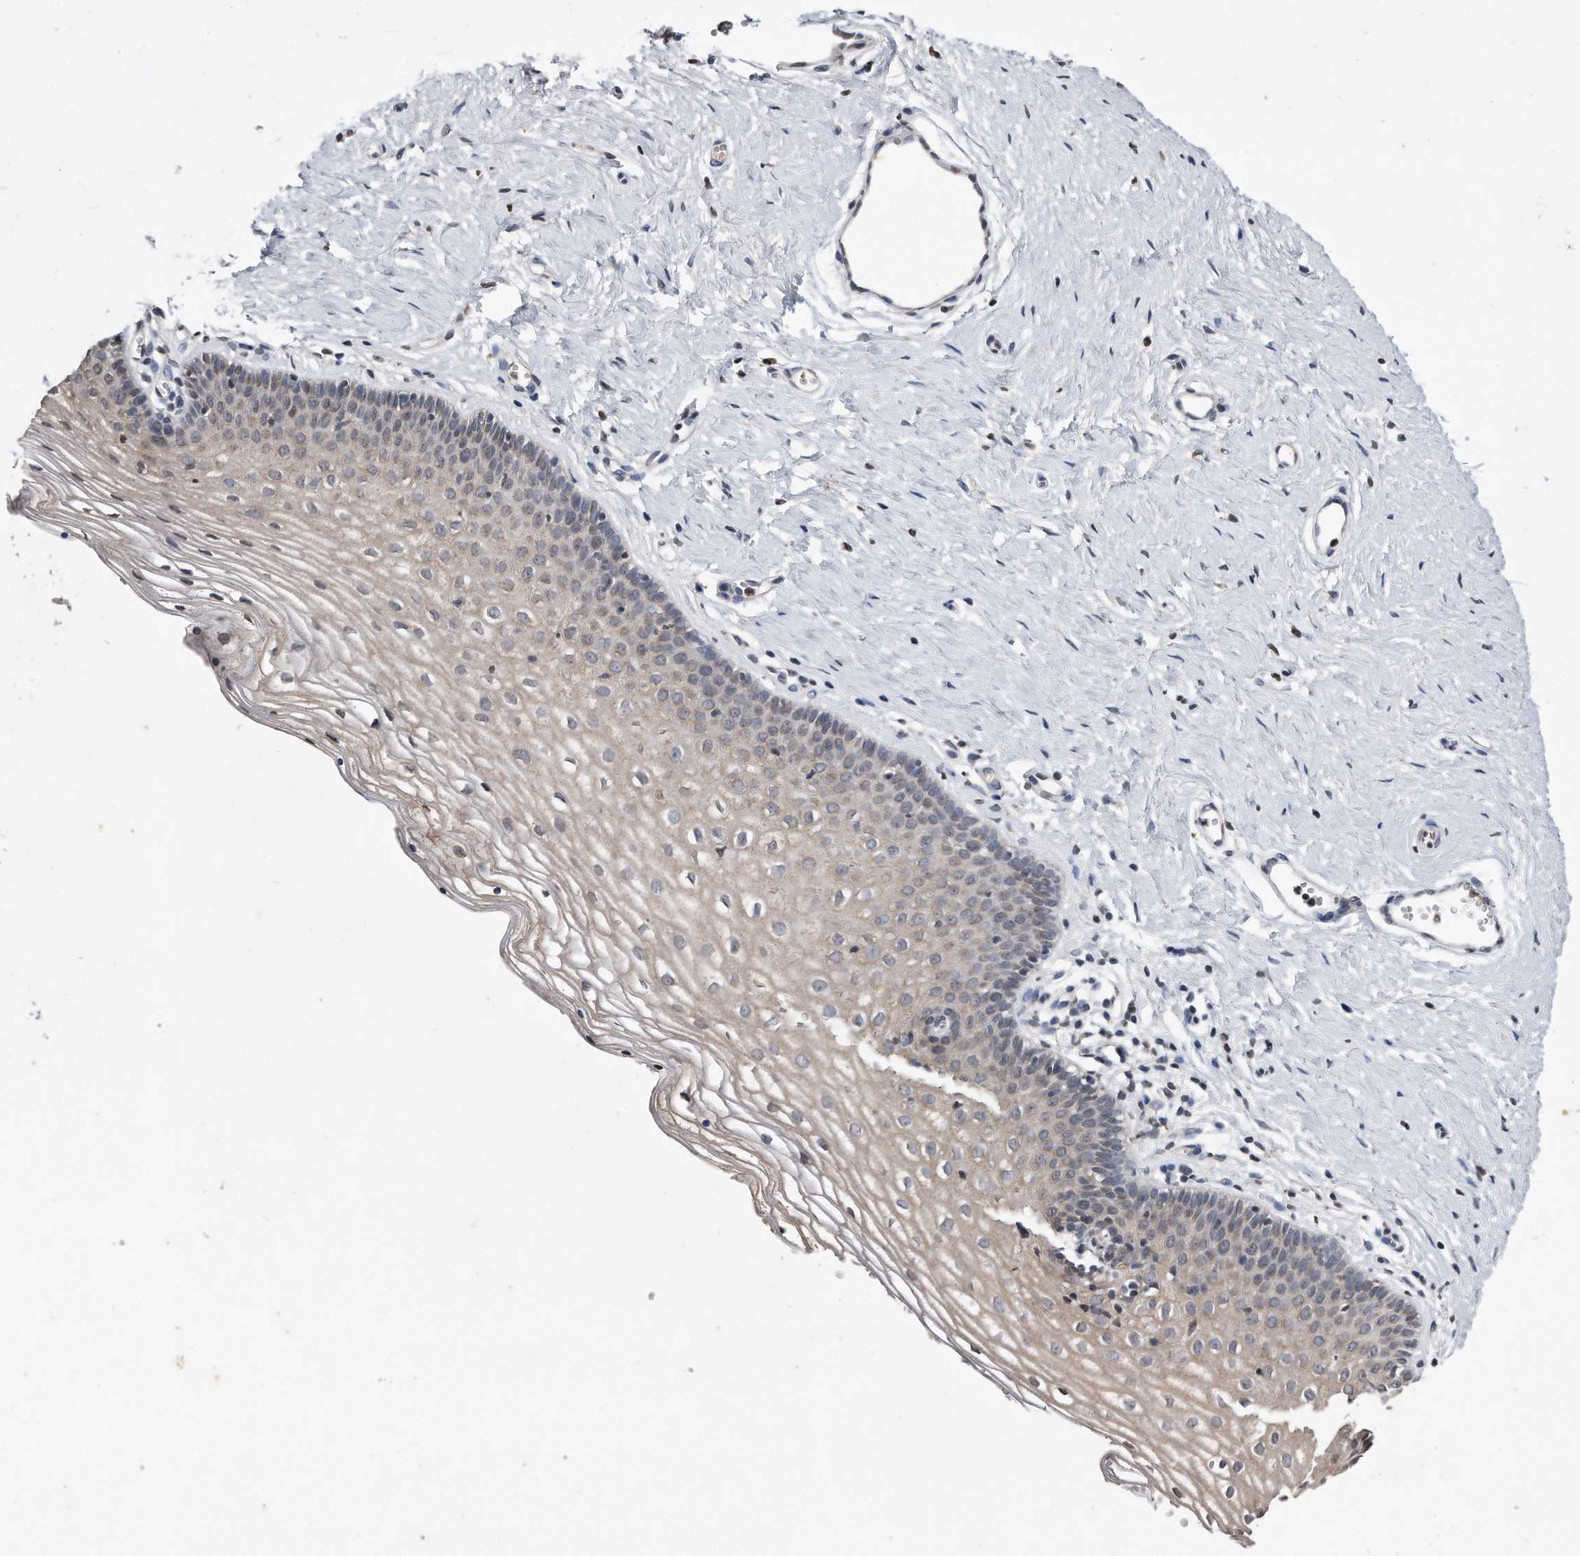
{"staining": {"intensity": "weak", "quantity": "25%-75%", "location": "cytoplasmic/membranous"}, "tissue": "vagina", "cell_type": "Squamous epithelial cells", "image_type": "normal", "snomed": [{"axis": "morphology", "description": "Normal tissue, NOS"}, {"axis": "topography", "description": "Vagina"}], "caption": "The micrograph reveals a brown stain indicating the presence of a protein in the cytoplasmic/membranous of squamous epithelial cells in vagina. (DAB (3,3'-diaminobenzidine) IHC with brightfield microscopy, high magnification).", "gene": "DAB1", "patient": {"sex": "female", "age": 32}}